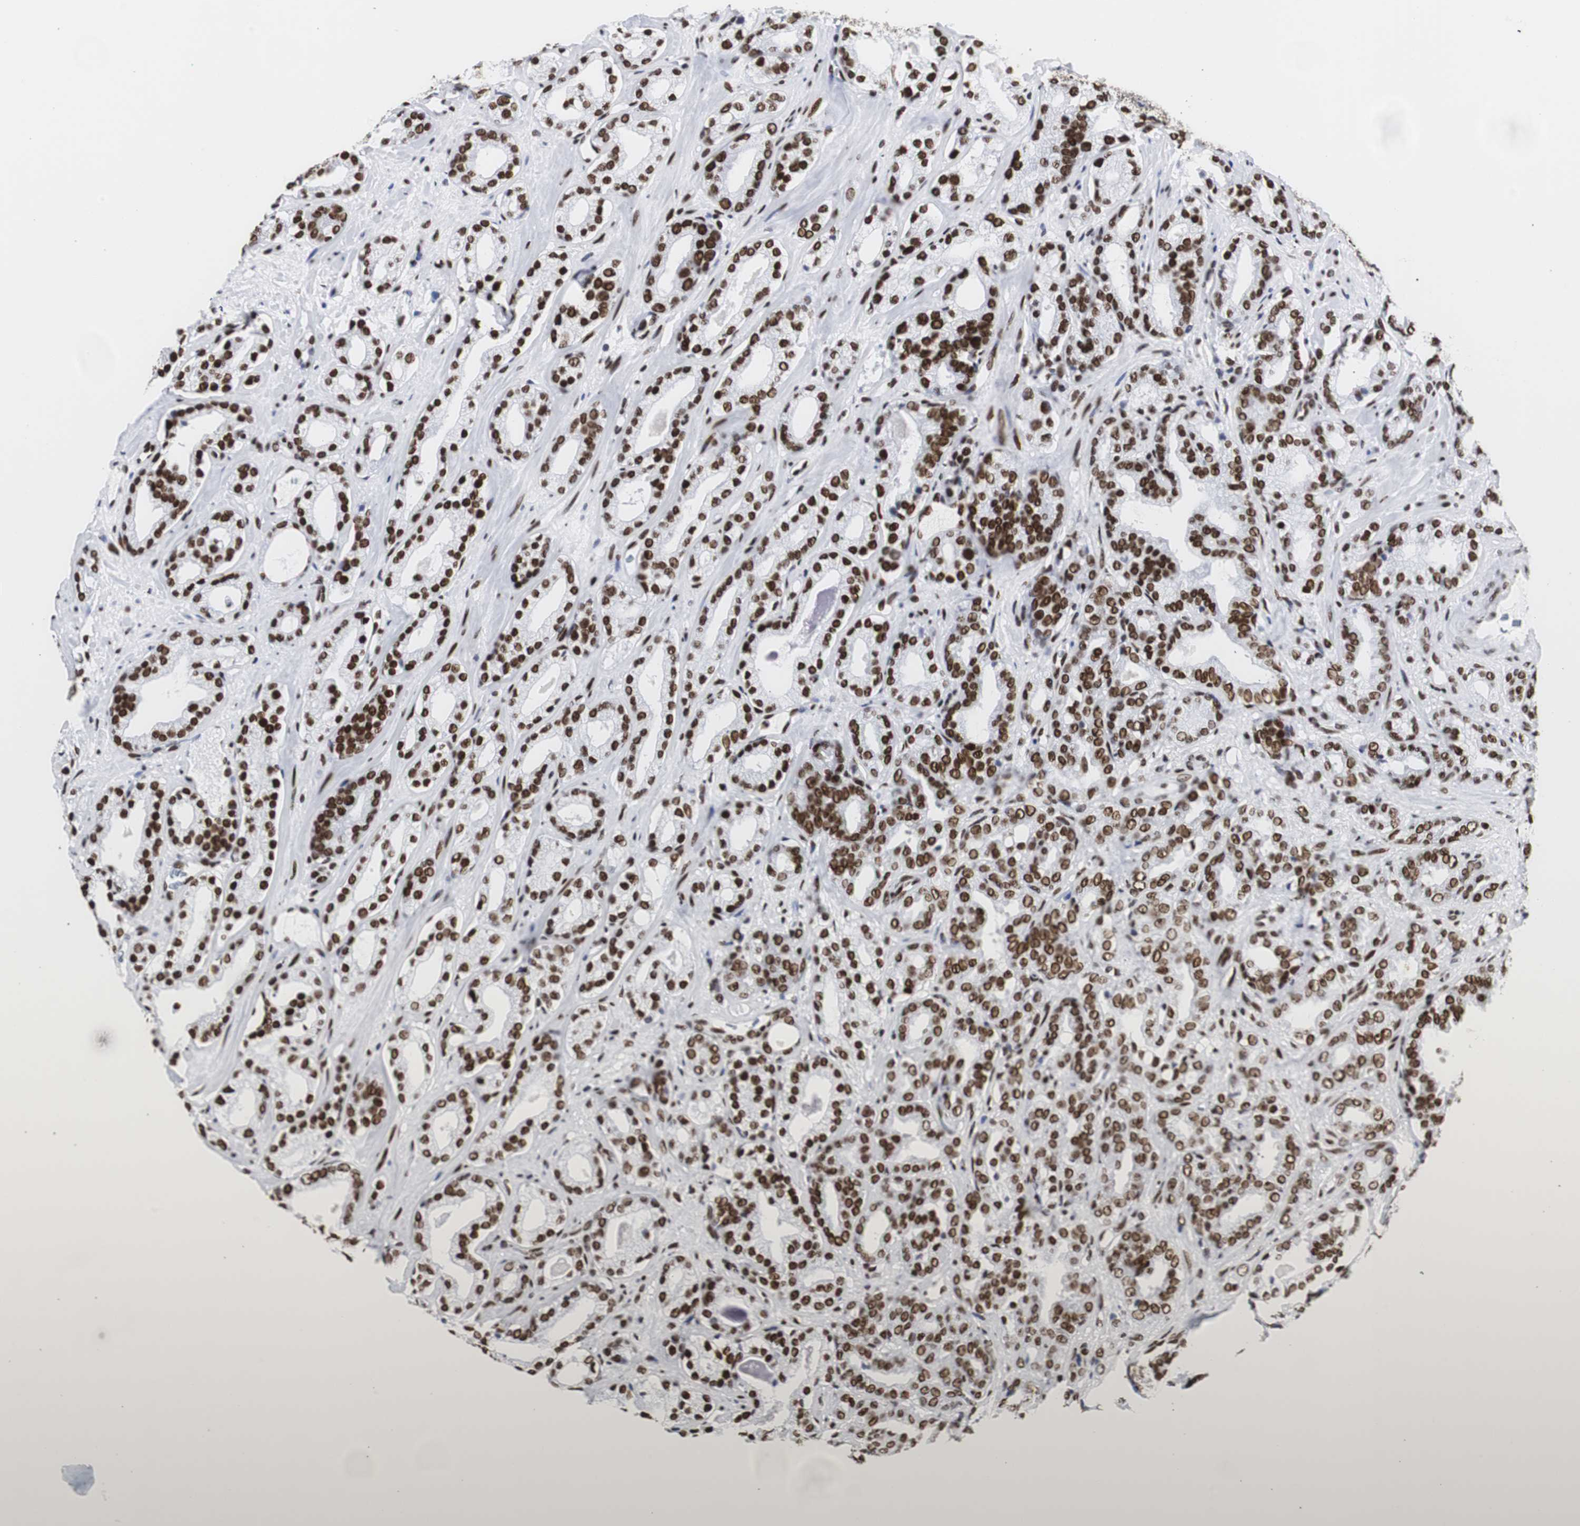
{"staining": {"intensity": "strong", "quantity": ">75%", "location": "nuclear"}, "tissue": "prostate cancer", "cell_type": "Tumor cells", "image_type": "cancer", "snomed": [{"axis": "morphology", "description": "Adenocarcinoma, Low grade"}, {"axis": "topography", "description": "Prostate"}], "caption": "This micrograph demonstrates immunohistochemistry (IHC) staining of adenocarcinoma (low-grade) (prostate), with high strong nuclear expression in about >75% of tumor cells.", "gene": "HNRNPH2", "patient": {"sex": "male", "age": 63}}